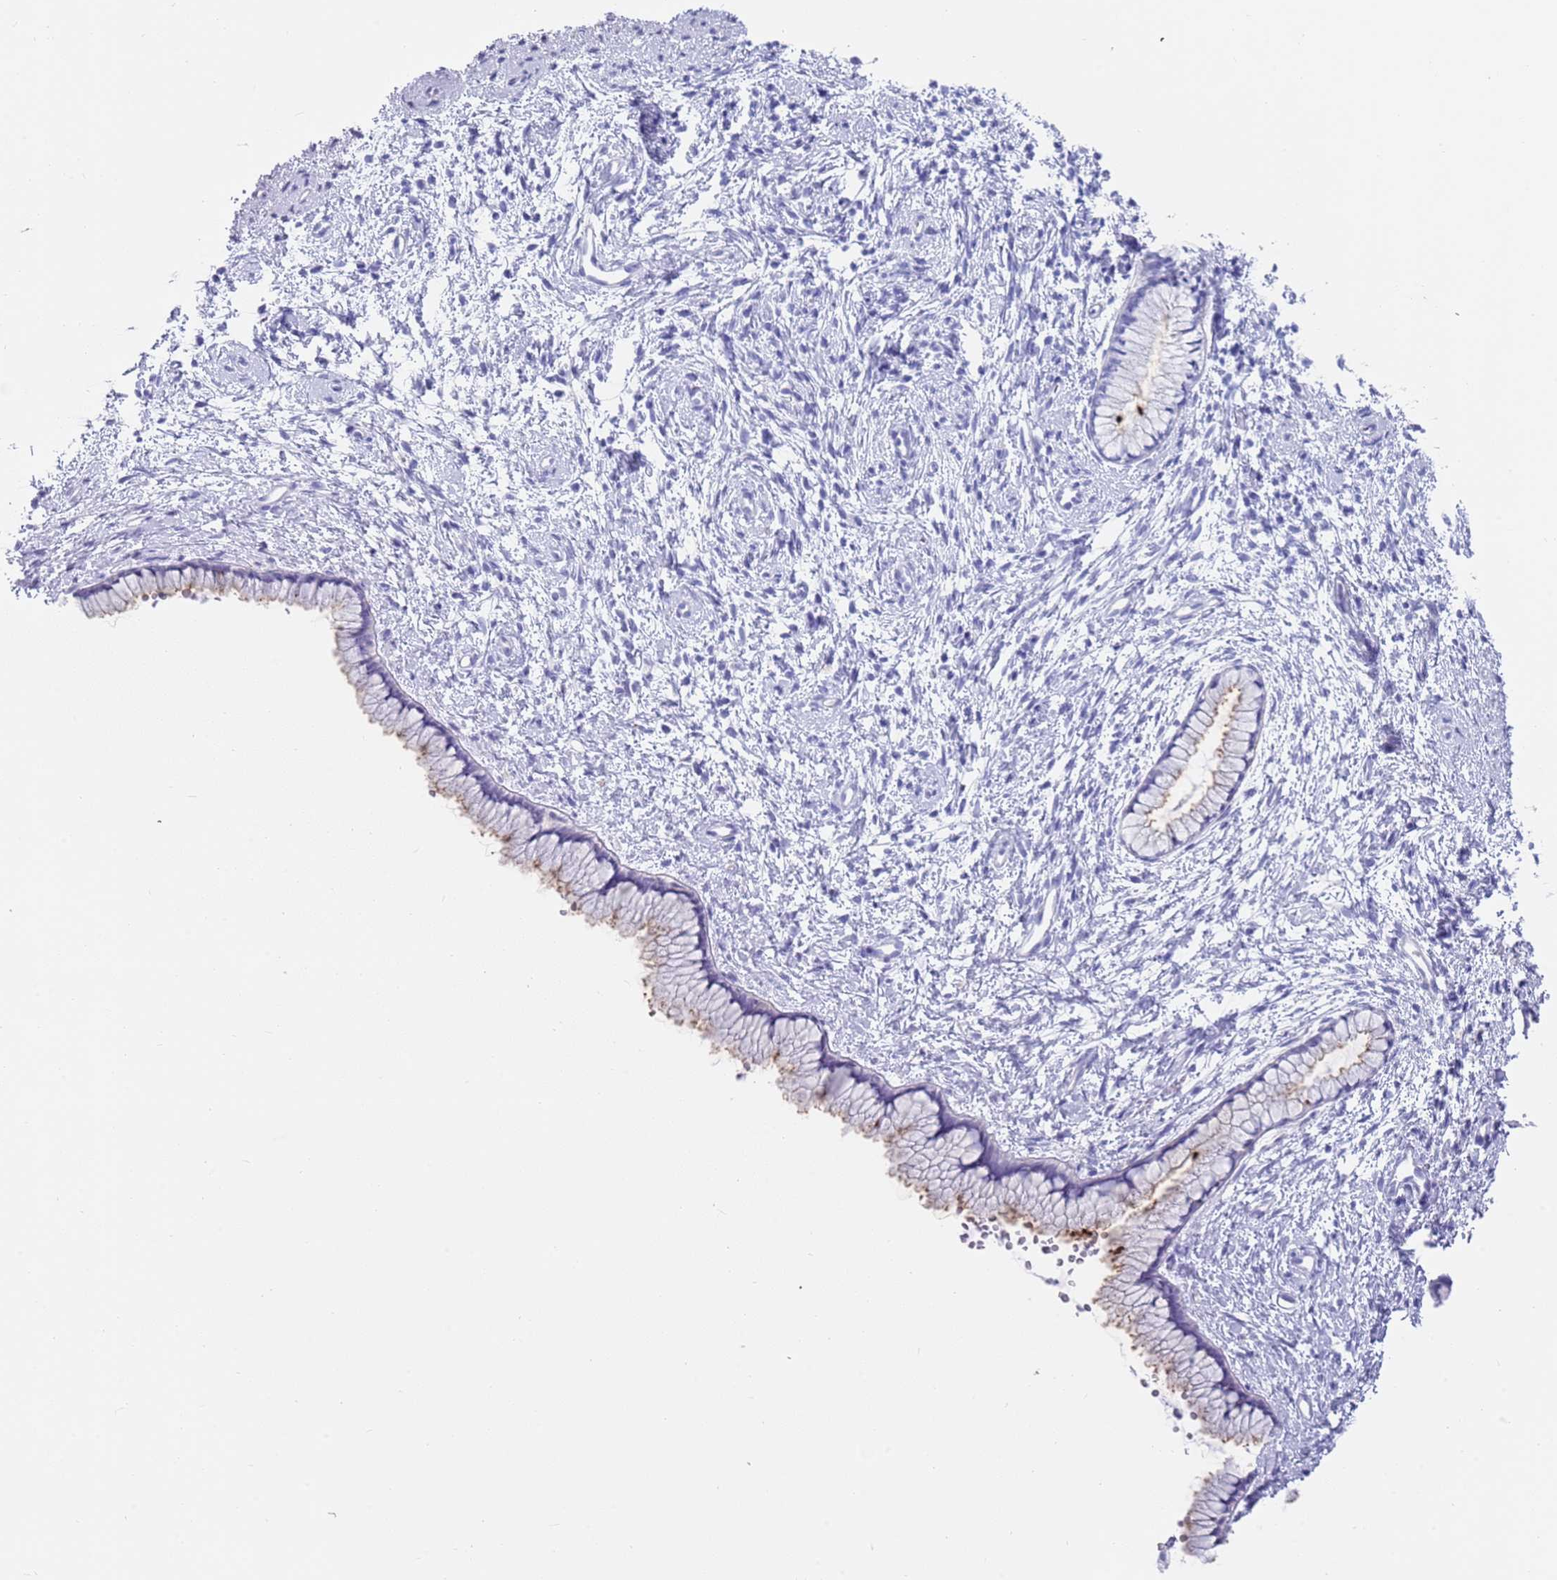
{"staining": {"intensity": "weak", "quantity": "25%-75%", "location": "cytoplasmic/membranous"}, "tissue": "cervix", "cell_type": "Glandular cells", "image_type": "normal", "snomed": [{"axis": "morphology", "description": "Normal tissue, NOS"}, {"axis": "topography", "description": "Cervix"}], "caption": "Cervix stained with DAB (3,3'-diaminobenzidine) immunohistochemistry demonstrates low levels of weak cytoplasmic/membranous expression in about 25%-75% of glandular cells. The protein of interest is stained brown, and the nuclei are stained in blue (DAB (3,3'-diaminobenzidine) IHC with brightfield microscopy, high magnification).", "gene": "CPXM2", "patient": {"sex": "female", "age": 57}}